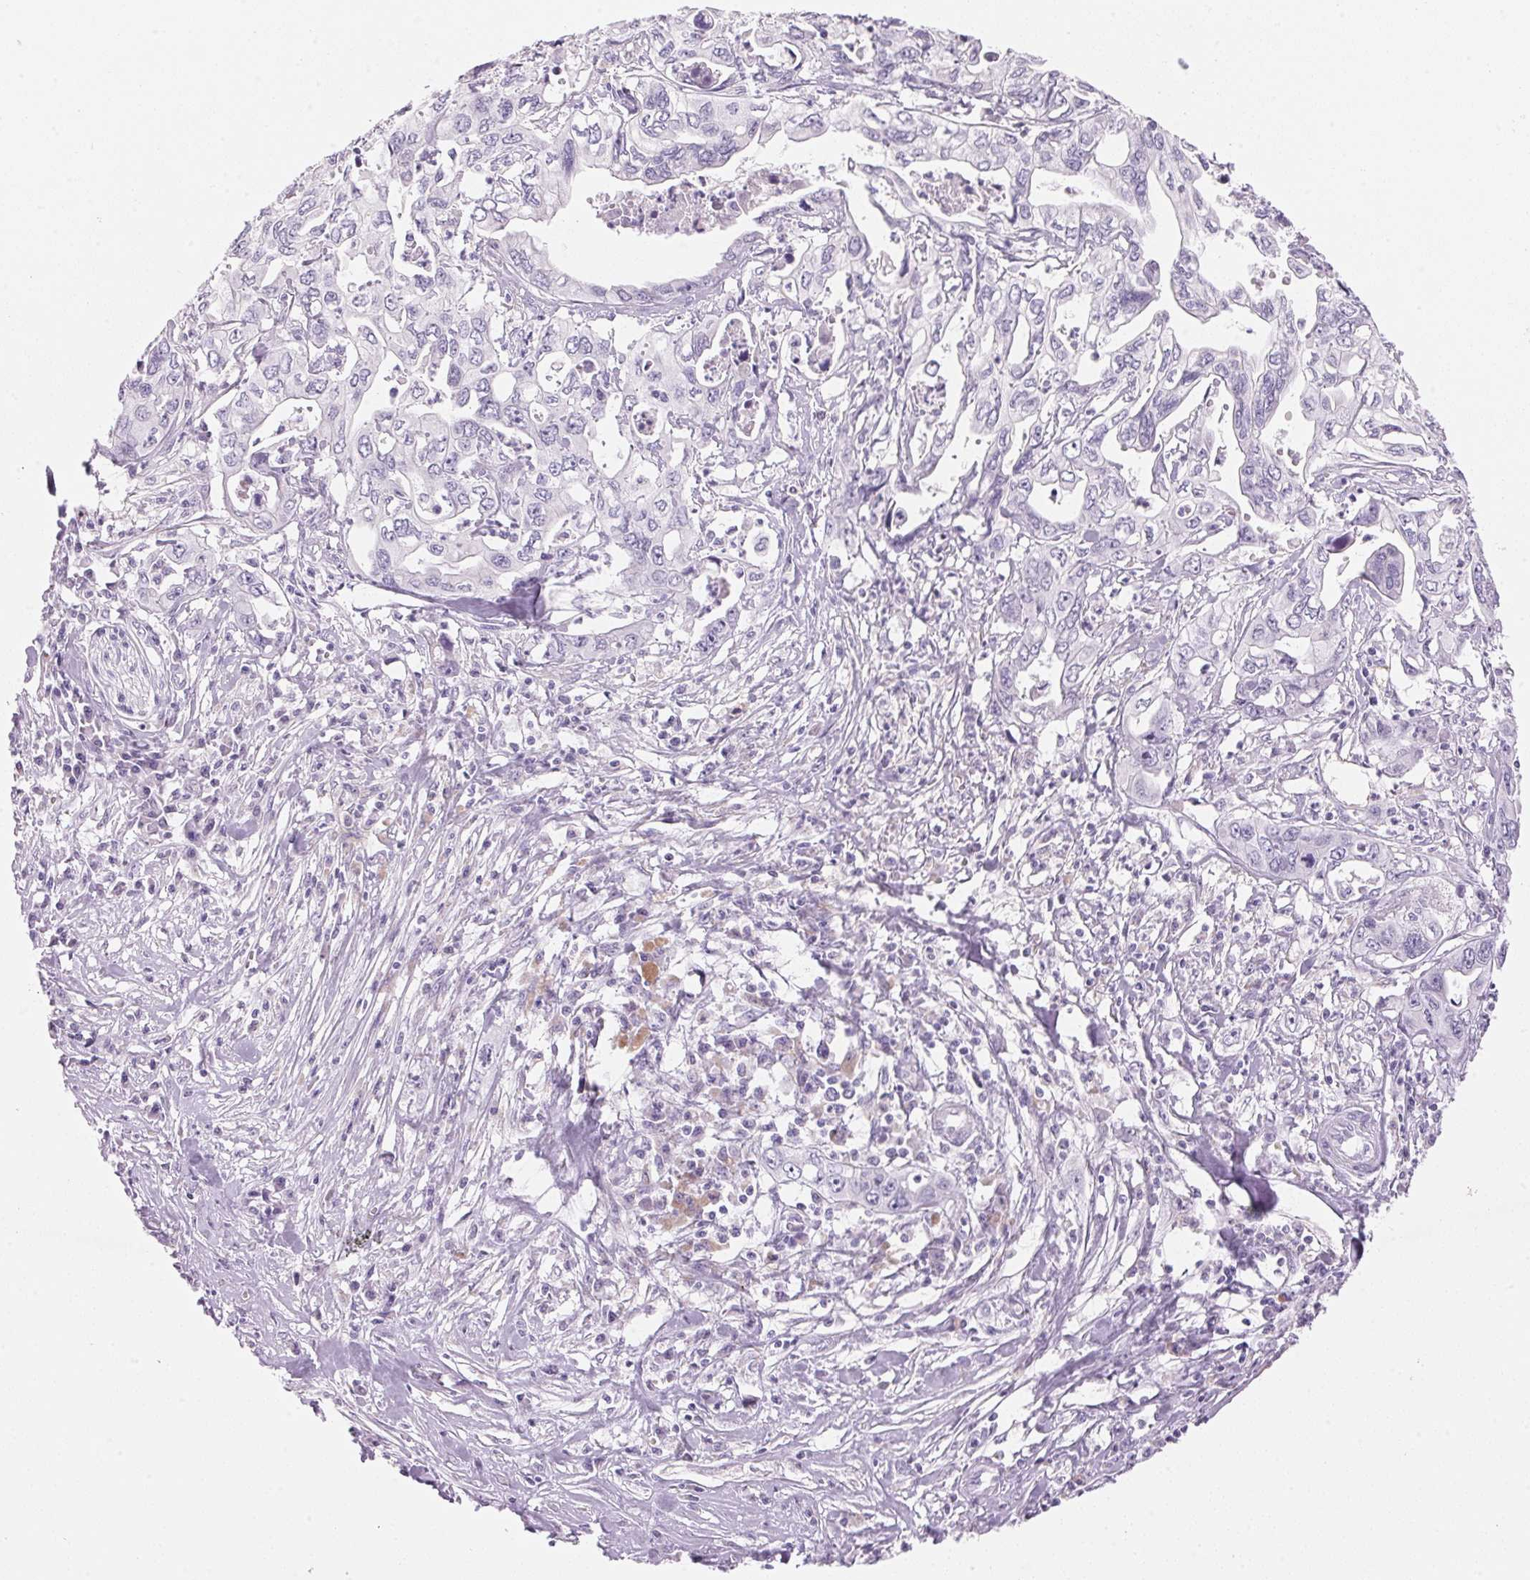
{"staining": {"intensity": "negative", "quantity": "none", "location": "none"}, "tissue": "pancreatic cancer", "cell_type": "Tumor cells", "image_type": "cancer", "snomed": [{"axis": "morphology", "description": "Adenocarcinoma, NOS"}, {"axis": "topography", "description": "Pancreas"}], "caption": "An IHC photomicrograph of adenocarcinoma (pancreatic) is shown. There is no staining in tumor cells of adenocarcinoma (pancreatic).", "gene": "CYP11B1", "patient": {"sex": "male", "age": 68}}